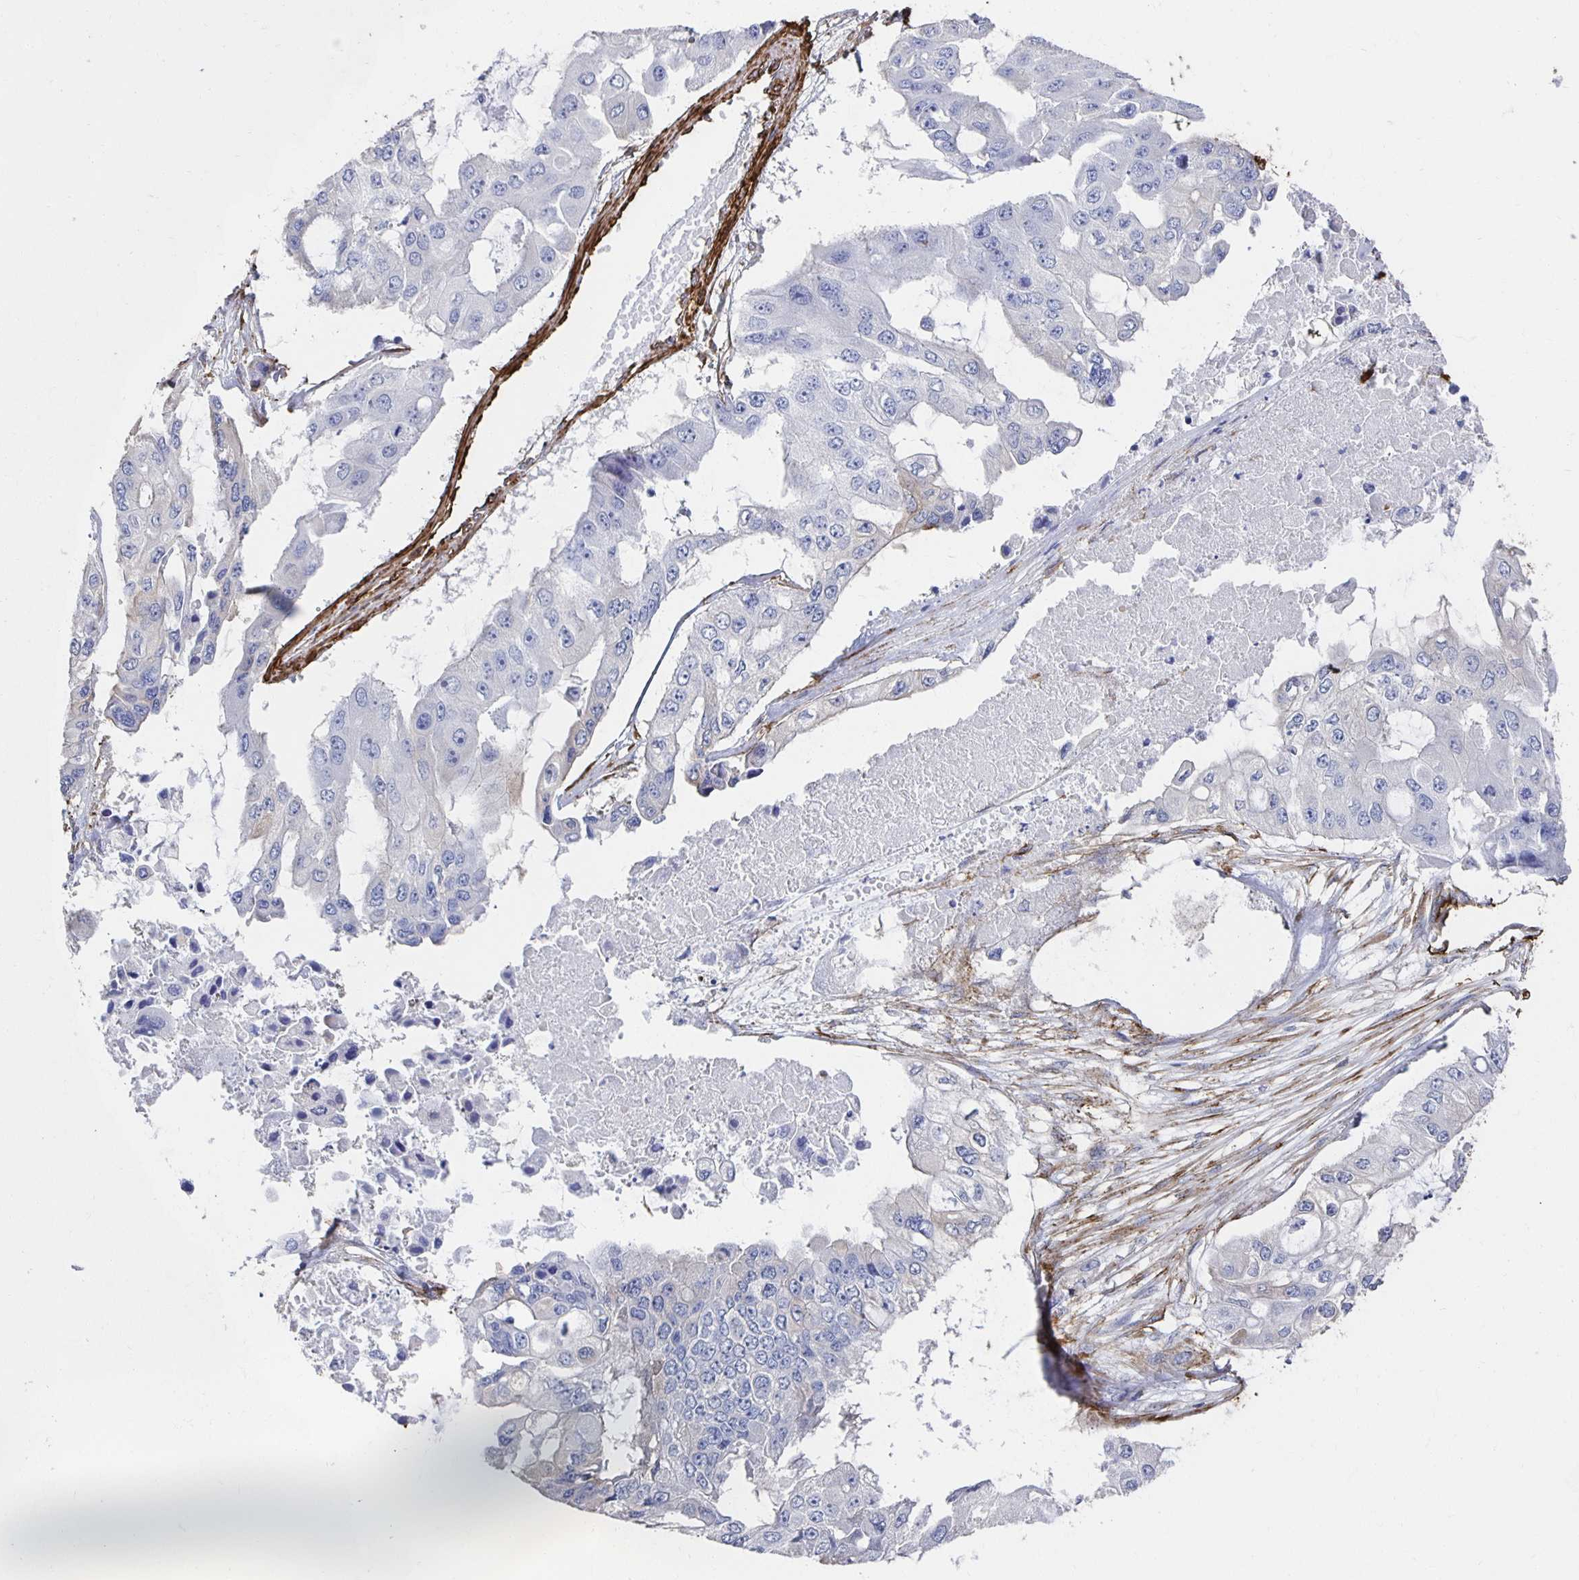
{"staining": {"intensity": "negative", "quantity": "none", "location": "none"}, "tissue": "ovarian cancer", "cell_type": "Tumor cells", "image_type": "cancer", "snomed": [{"axis": "morphology", "description": "Cystadenocarcinoma, serous, NOS"}, {"axis": "topography", "description": "Ovary"}], "caption": "The immunohistochemistry histopathology image has no significant expression in tumor cells of ovarian cancer tissue. The staining was performed using DAB to visualize the protein expression in brown, while the nuclei were stained in blue with hematoxylin (Magnification: 20x).", "gene": "VIPR2", "patient": {"sex": "female", "age": 56}}